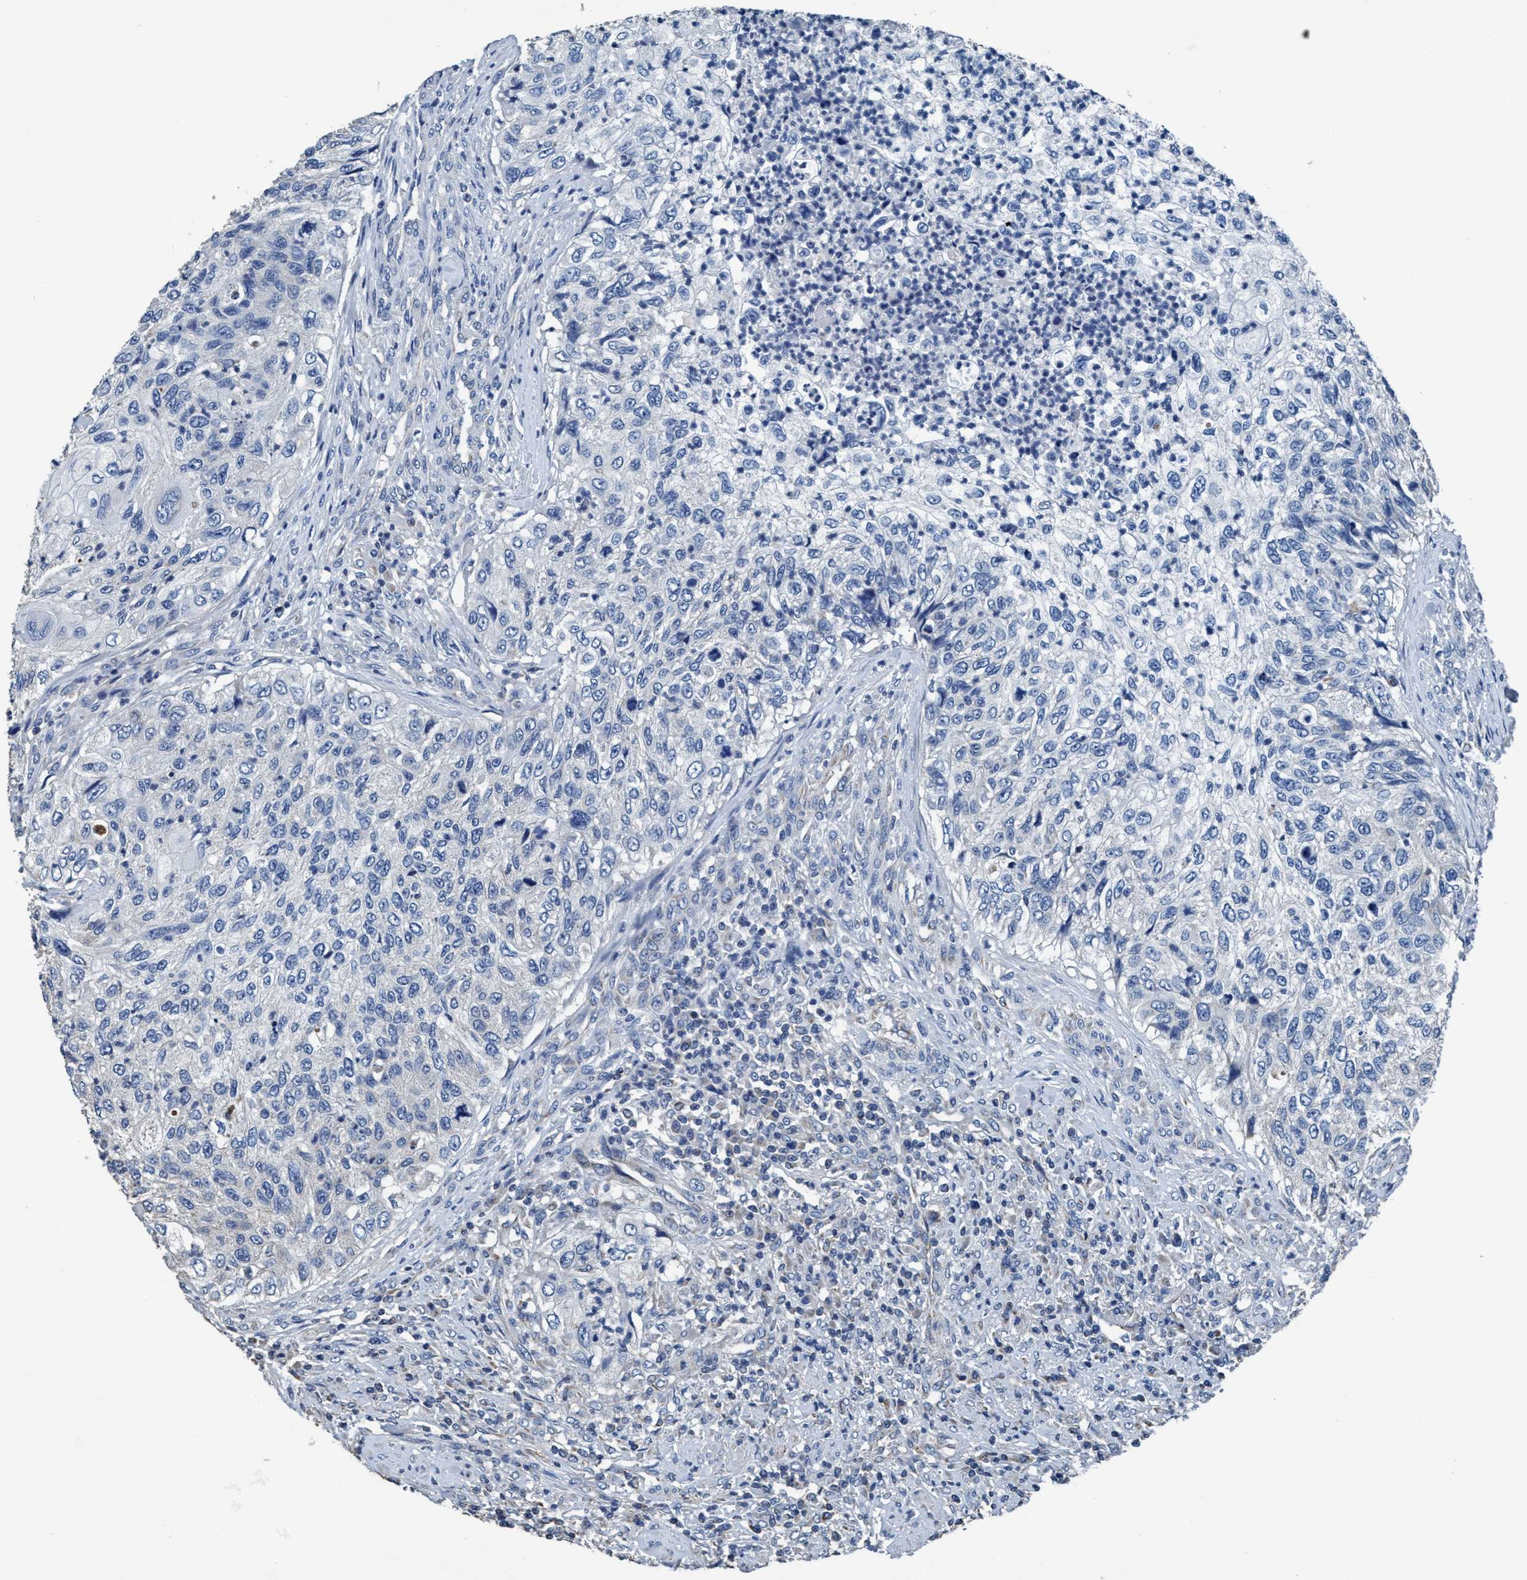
{"staining": {"intensity": "negative", "quantity": "none", "location": "none"}, "tissue": "urothelial cancer", "cell_type": "Tumor cells", "image_type": "cancer", "snomed": [{"axis": "morphology", "description": "Urothelial carcinoma, High grade"}, {"axis": "topography", "description": "Urinary bladder"}], "caption": "The histopathology image reveals no significant positivity in tumor cells of urothelial cancer. Nuclei are stained in blue.", "gene": "ANKFN1", "patient": {"sex": "female", "age": 60}}